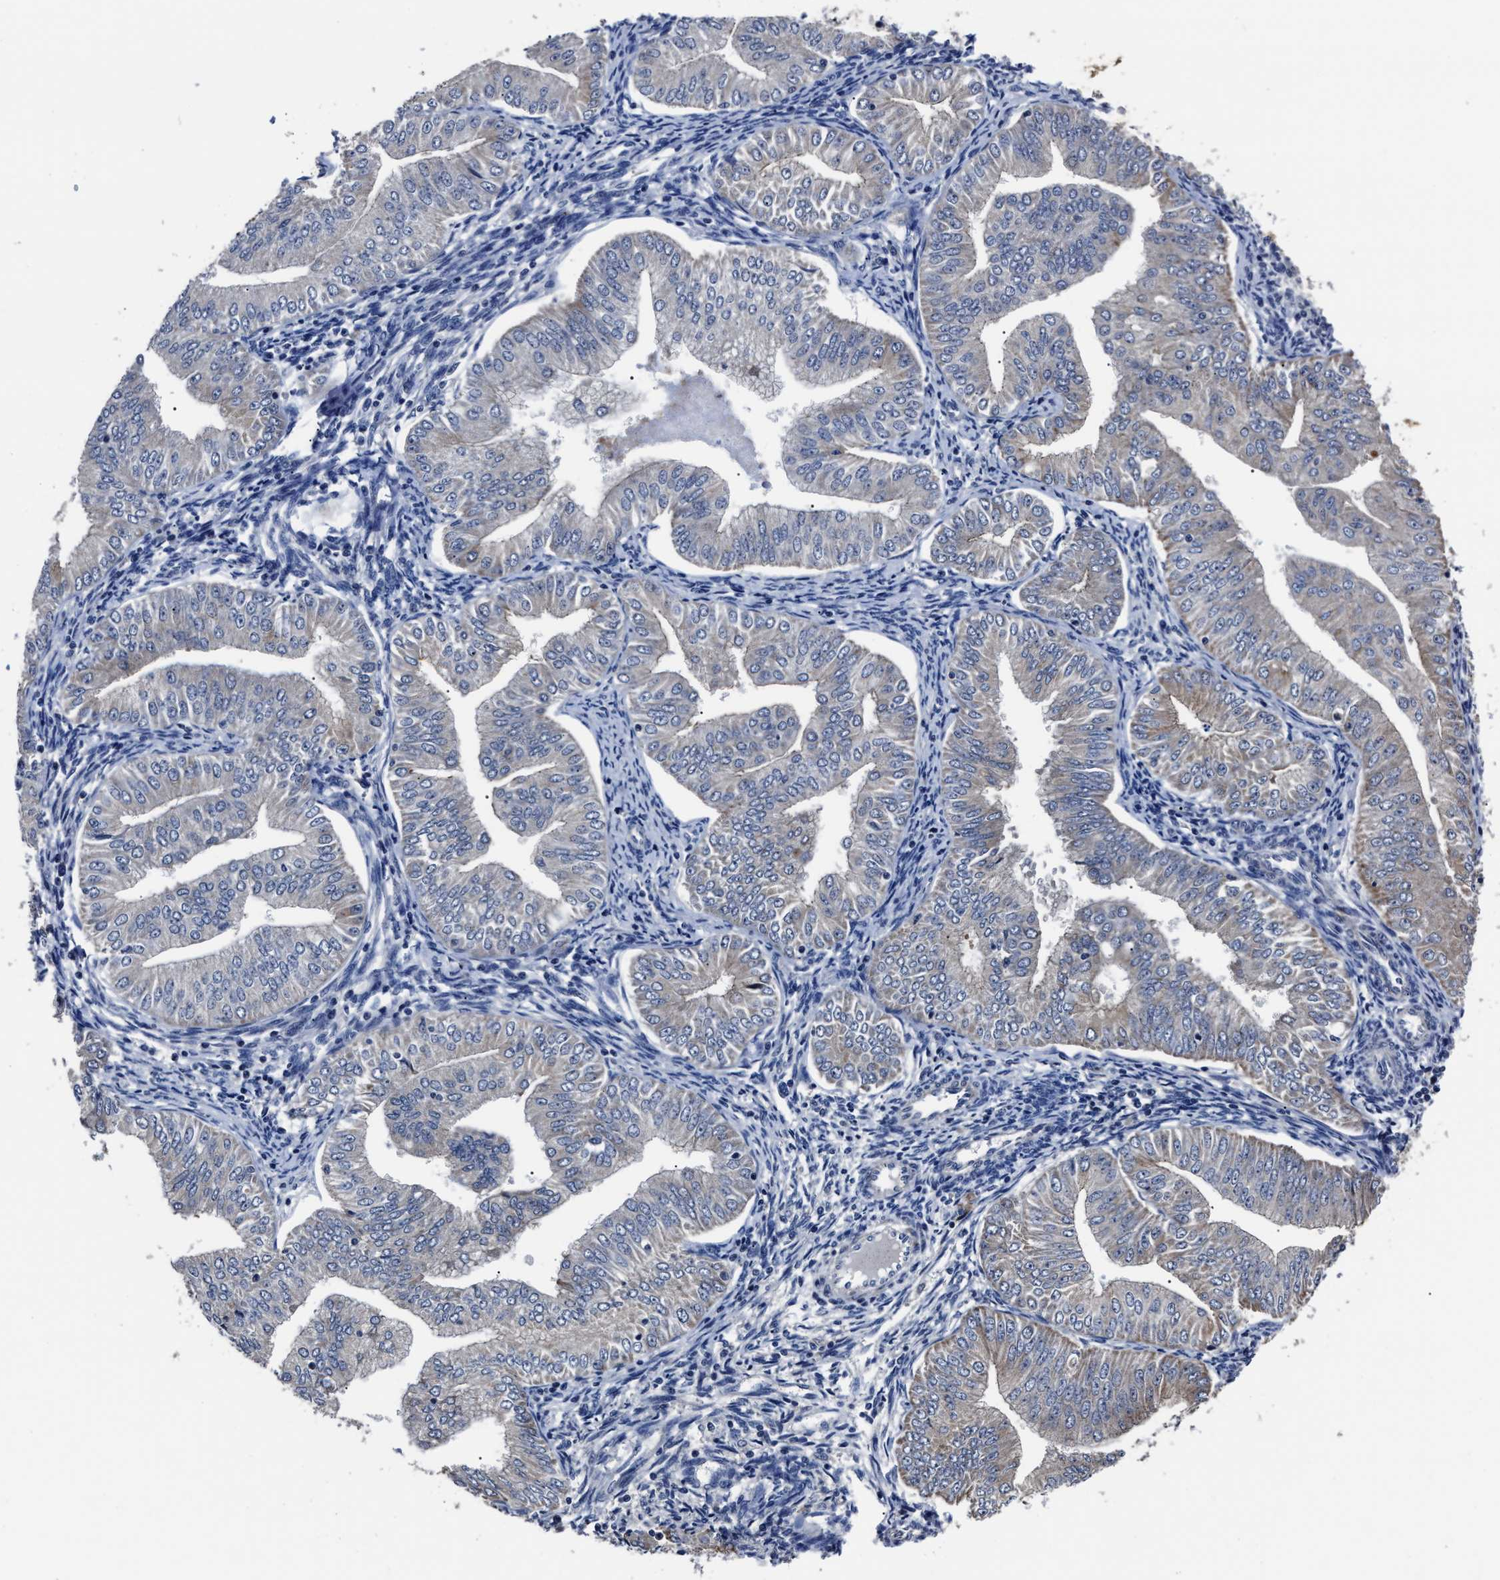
{"staining": {"intensity": "weak", "quantity": "<25%", "location": "cytoplasmic/membranous"}, "tissue": "endometrial cancer", "cell_type": "Tumor cells", "image_type": "cancer", "snomed": [{"axis": "morphology", "description": "Normal tissue, NOS"}, {"axis": "morphology", "description": "Adenocarcinoma, NOS"}, {"axis": "topography", "description": "Endometrium"}], "caption": "Tumor cells are negative for protein expression in human endometrial cancer. (DAB immunohistochemistry with hematoxylin counter stain).", "gene": "RSBN1L", "patient": {"sex": "female", "age": 53}}